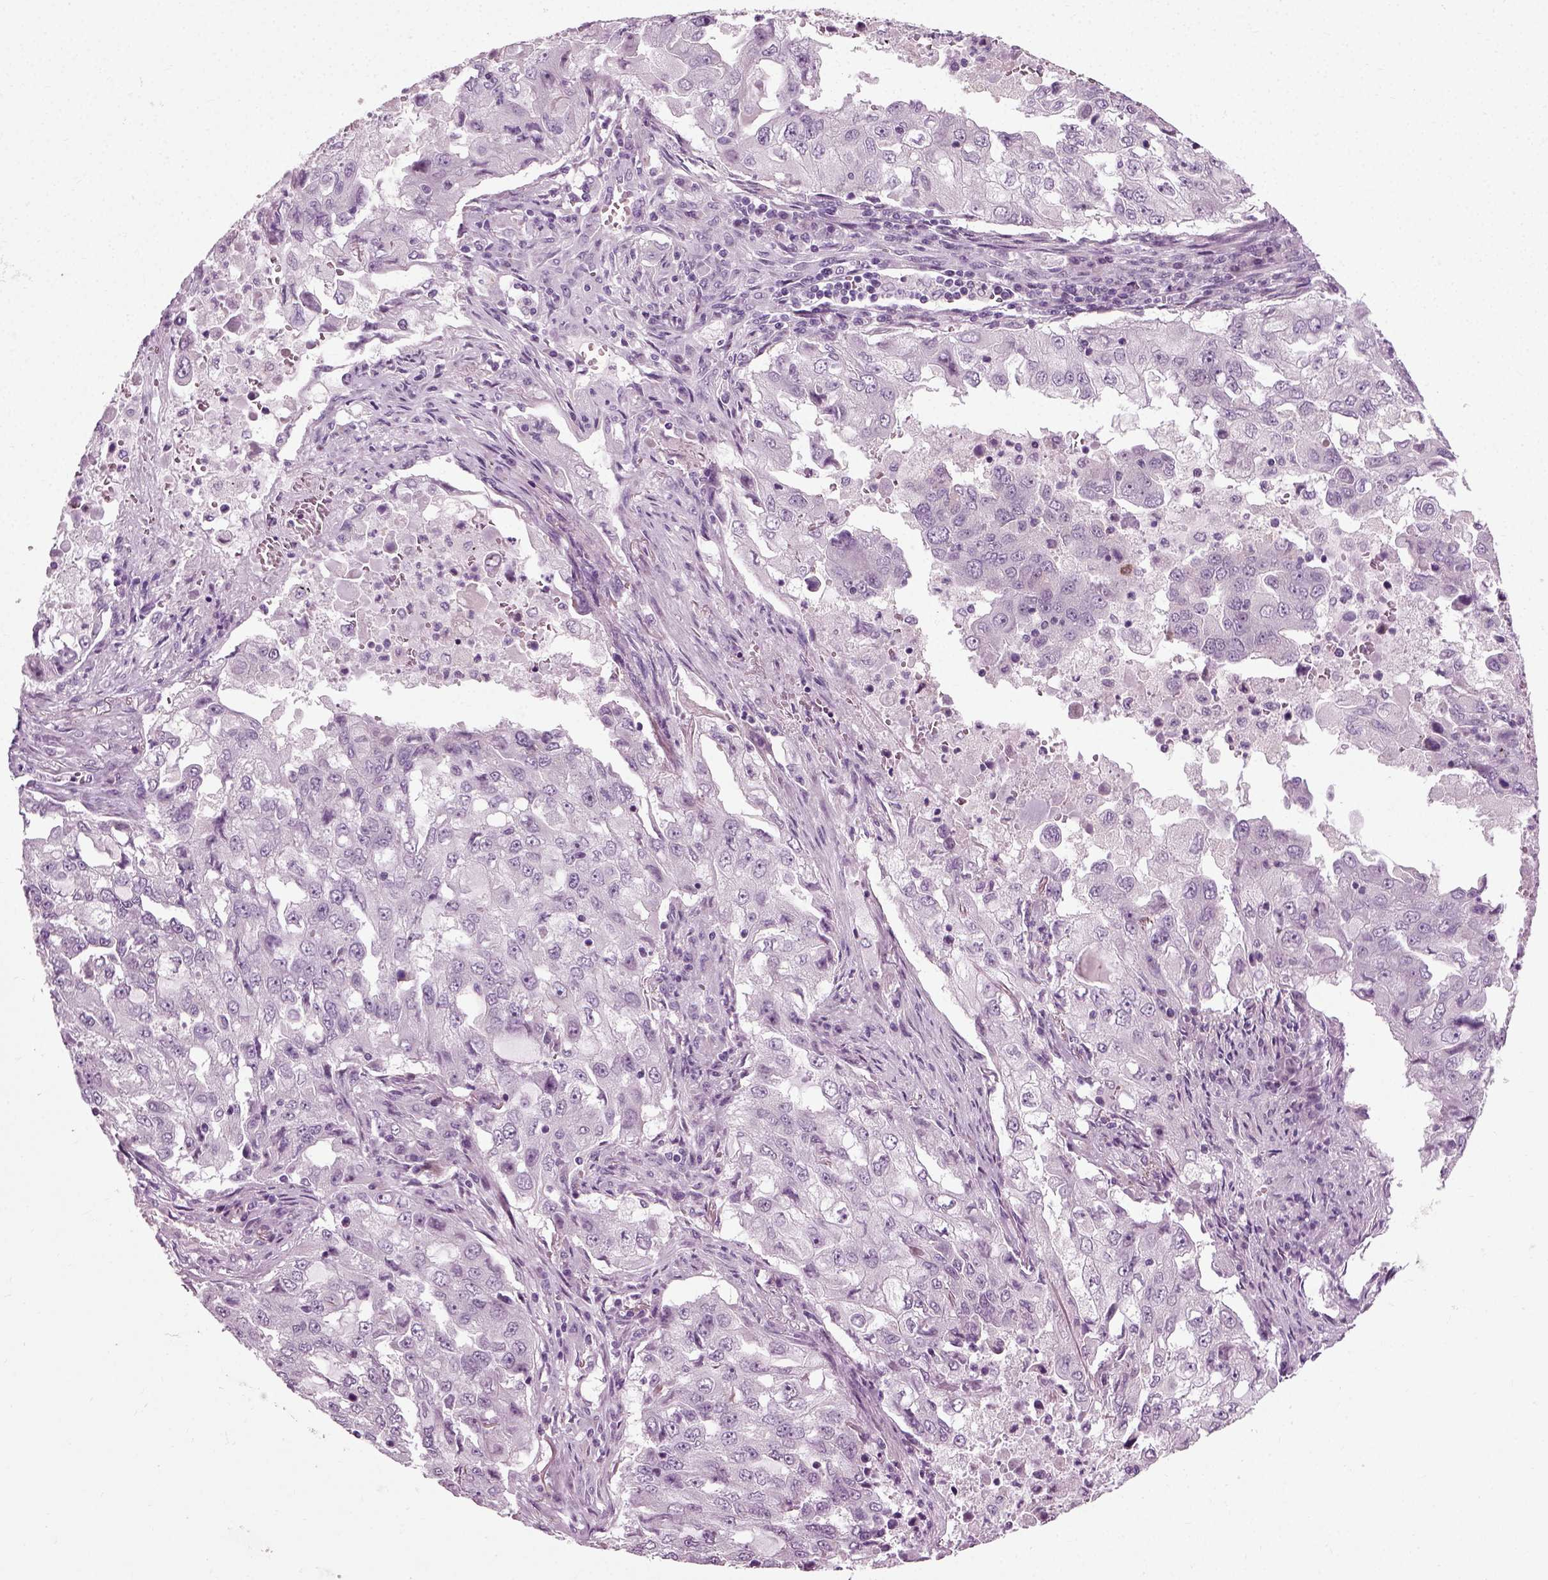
{"staining": {"intensity": "negative", "quantity": "none", "location": "none"}, "tissue": "lung cancer", "cell_type": "Tumor cells", "image_type": "cancer", "snomed": [{"axis": "morphology", "description": "Adenocarcinoma, NOS"}, {"axis": "topography", "description": "Lung"}], "caption": "Photomicrograph shows no protein positivity in tumor cells of adenocarcinoma (lung) tissue.", "gene": "SCG5", "patient": {"sex": "female", "age": 61}}